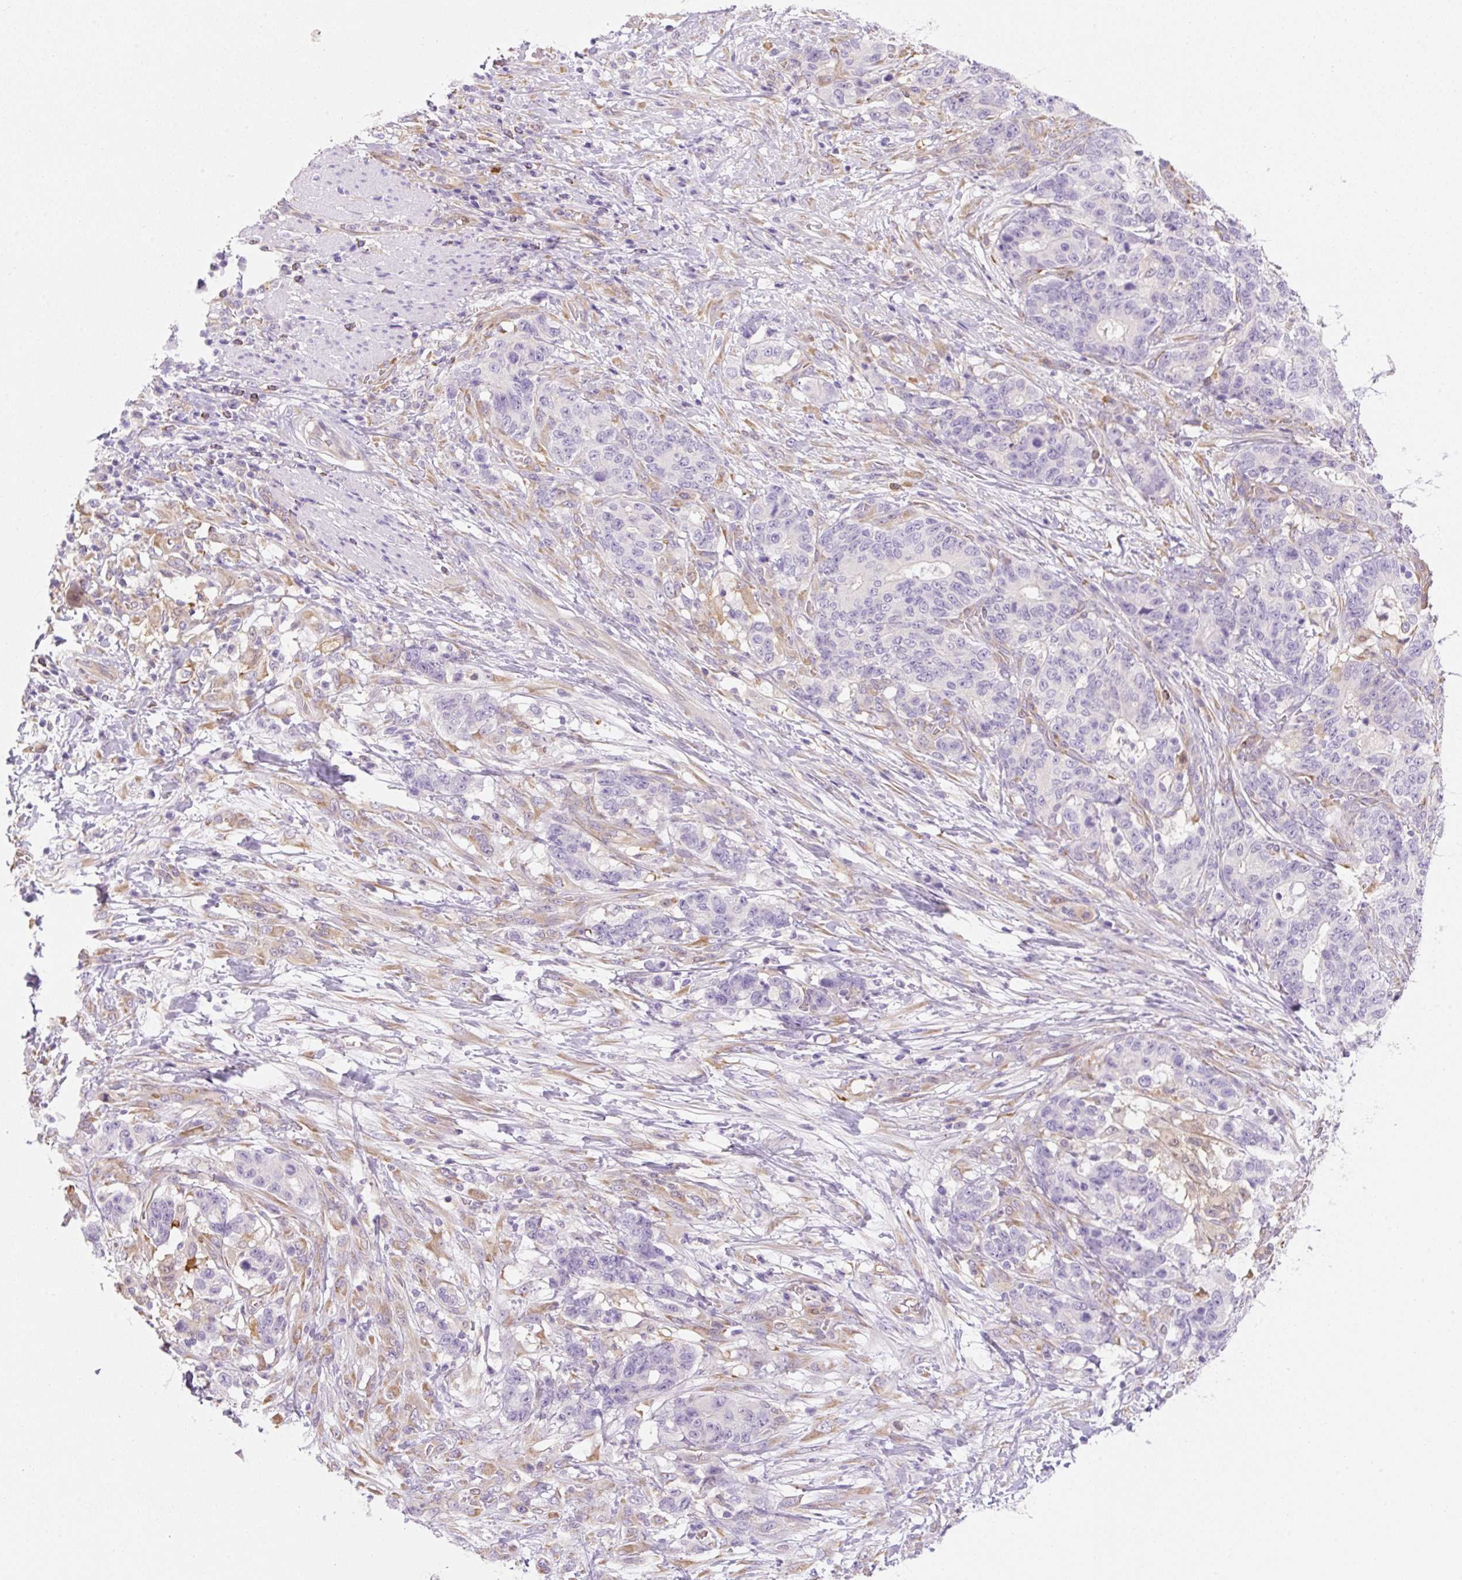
{"staining": {"intensity": "negative", "quantity": "none", "location": "none"}, "tissue": "stomach cancer", "cell_type": "Tumor cells", "image_type": "cancer", "snomed": [{"axis": "morphology", "description": "Normal tissue, NOS"}, {"axis": "morphology", "description": "Adenocarcinoma, NOS"}, {"axis": "topography", "description": "Stomach"}], "caption": "Protein analysis of adenocarcinoma (stomach) demonstrates no significant positivity in tumor cells.", "gene": "FABP5", "patient": {"sex": "female", "age": 64}}